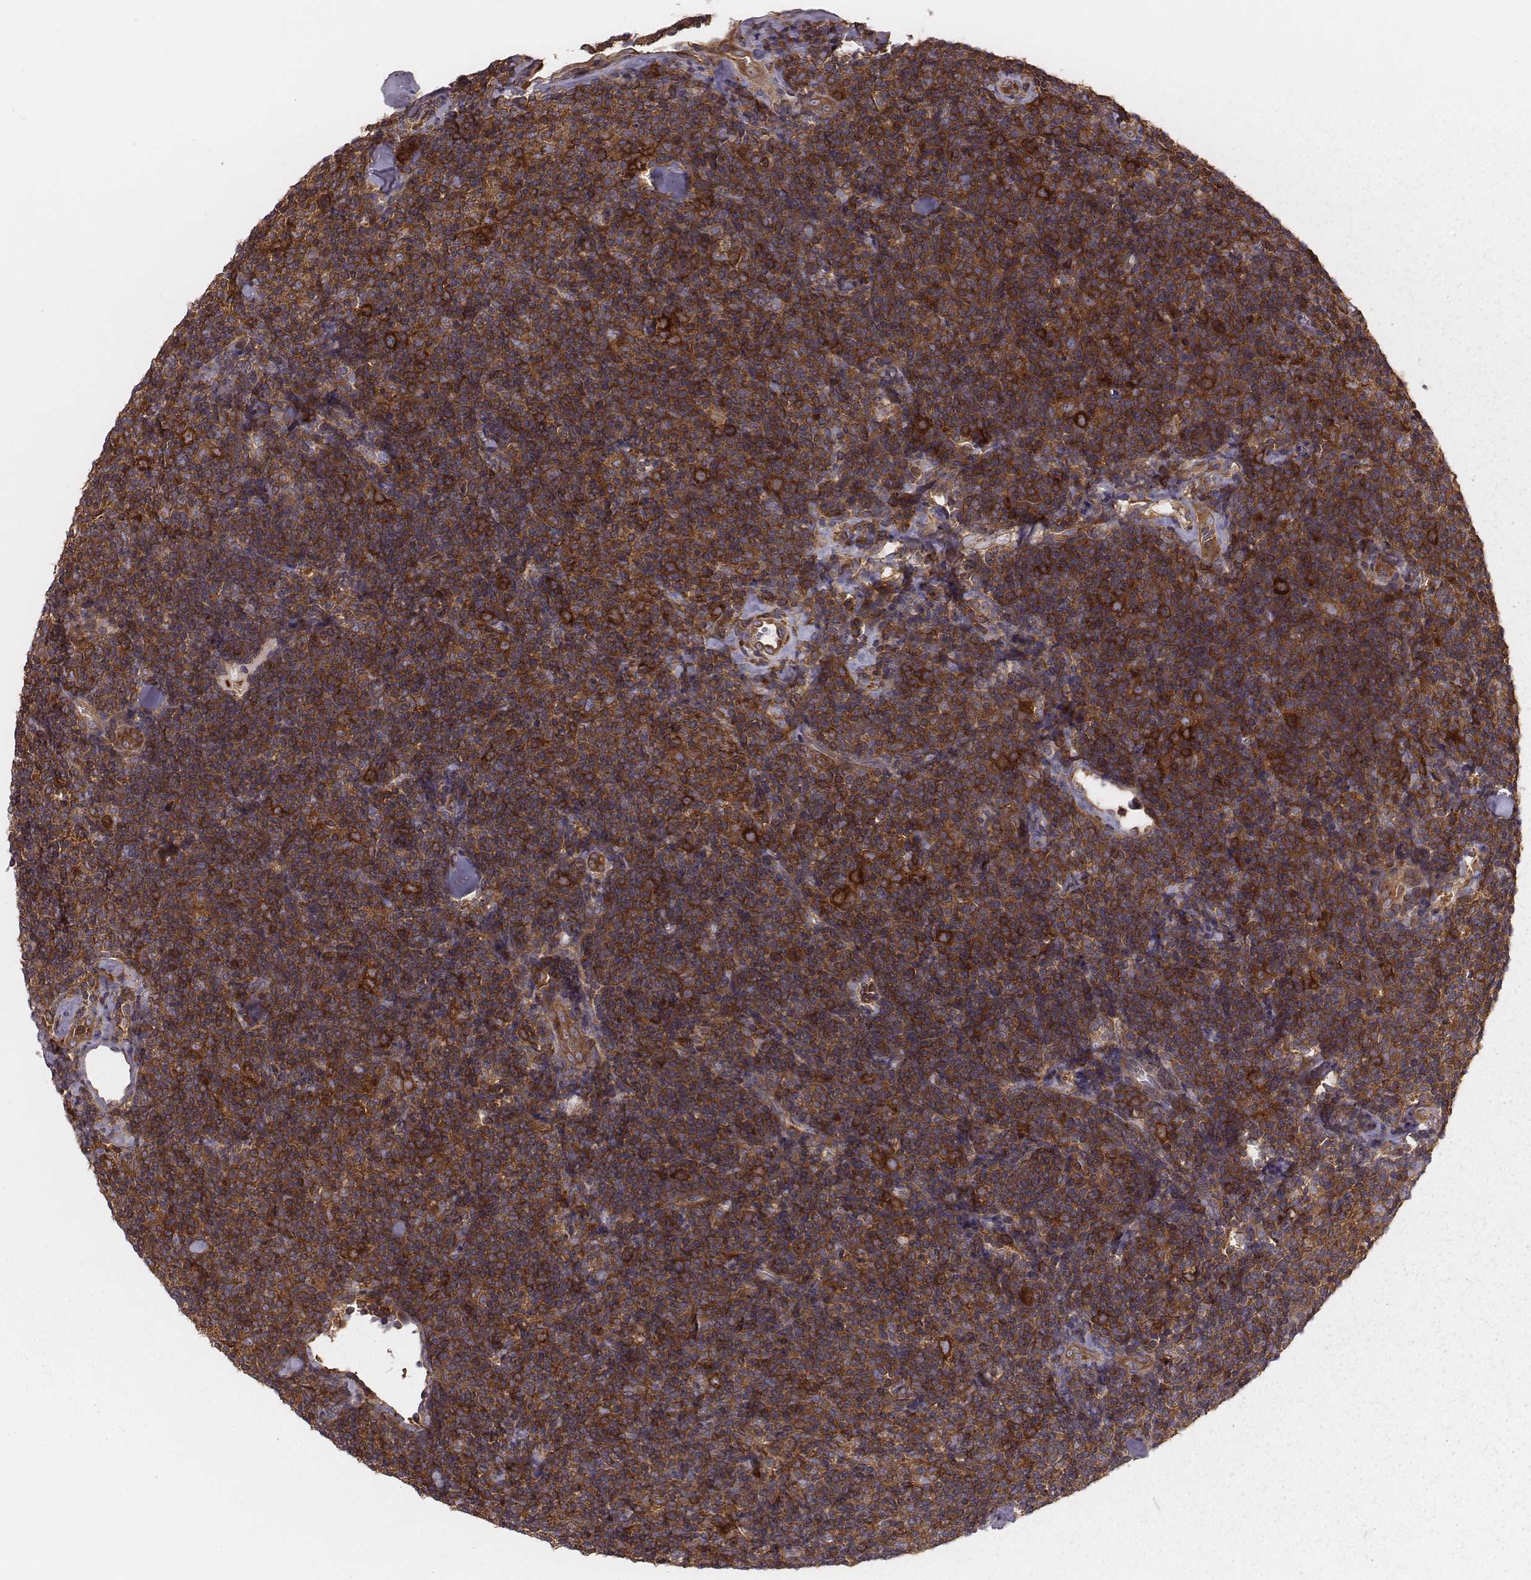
{"staining": {"intensity": "strong", "quantity": ">75%", "location": "cytoplasmic/membranous"}, "tissue": "lymphoma", "cell_type": "Tumor cells", "image_type": "cancer", "snomed": [{"axis": "morphology", "description": "Malignant lymphoma, non-Hodgkin's type, Low grade"}, {"axis": "topography", "description": "Lymph node"}], "caption": "Protein expression analysis of human low-grade malignant lymphoma, non-Hodgkin's type reveals strong cytoplasmic/membranous staining in about >75% of tumor cells.", "gene": "CAD", "patient": {"sex": "female", "age": 56}}